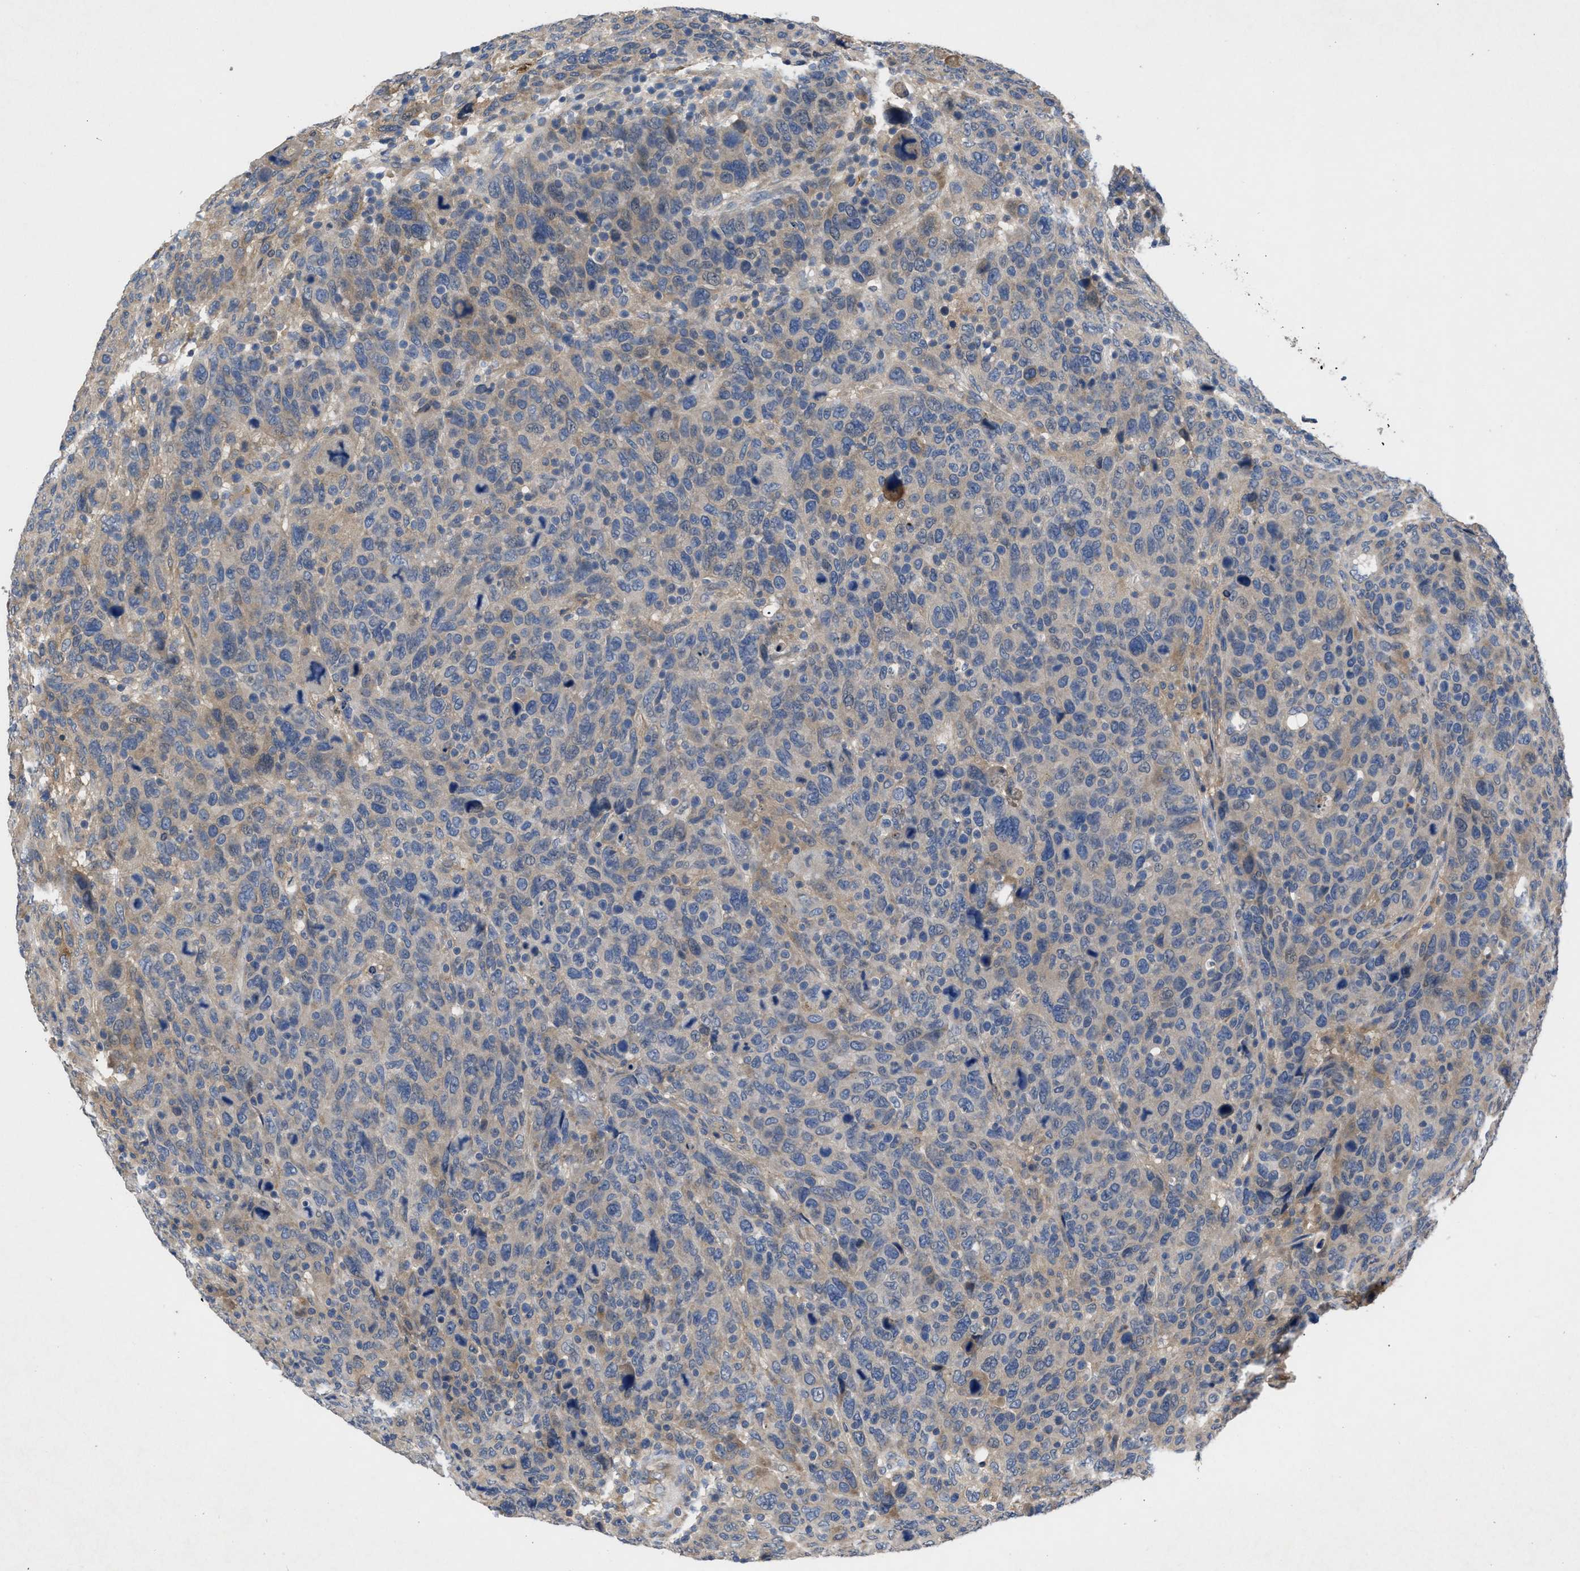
{"staining": {"intensity": "weak", "quantity": "25%-75%", "location": "cytoplasmic/membranous"}, "tissue": "breast cancer", "cell_type": "Tumor cells", "image_type": "cancer", "snomed": [{"axis": "morphology", "description": "Duct carcinoma"}, {"axis": "topography", "description": "Breast"}], "caption": "There is low levels of weak cytoplasmic/membranous expression in tumor cells of intraductal carcinoma (breast), as demonstrated by immunohistochemical staining (brown color).", "gene": "VPS4A", "patient": {"sex": "female", "age": 37}}